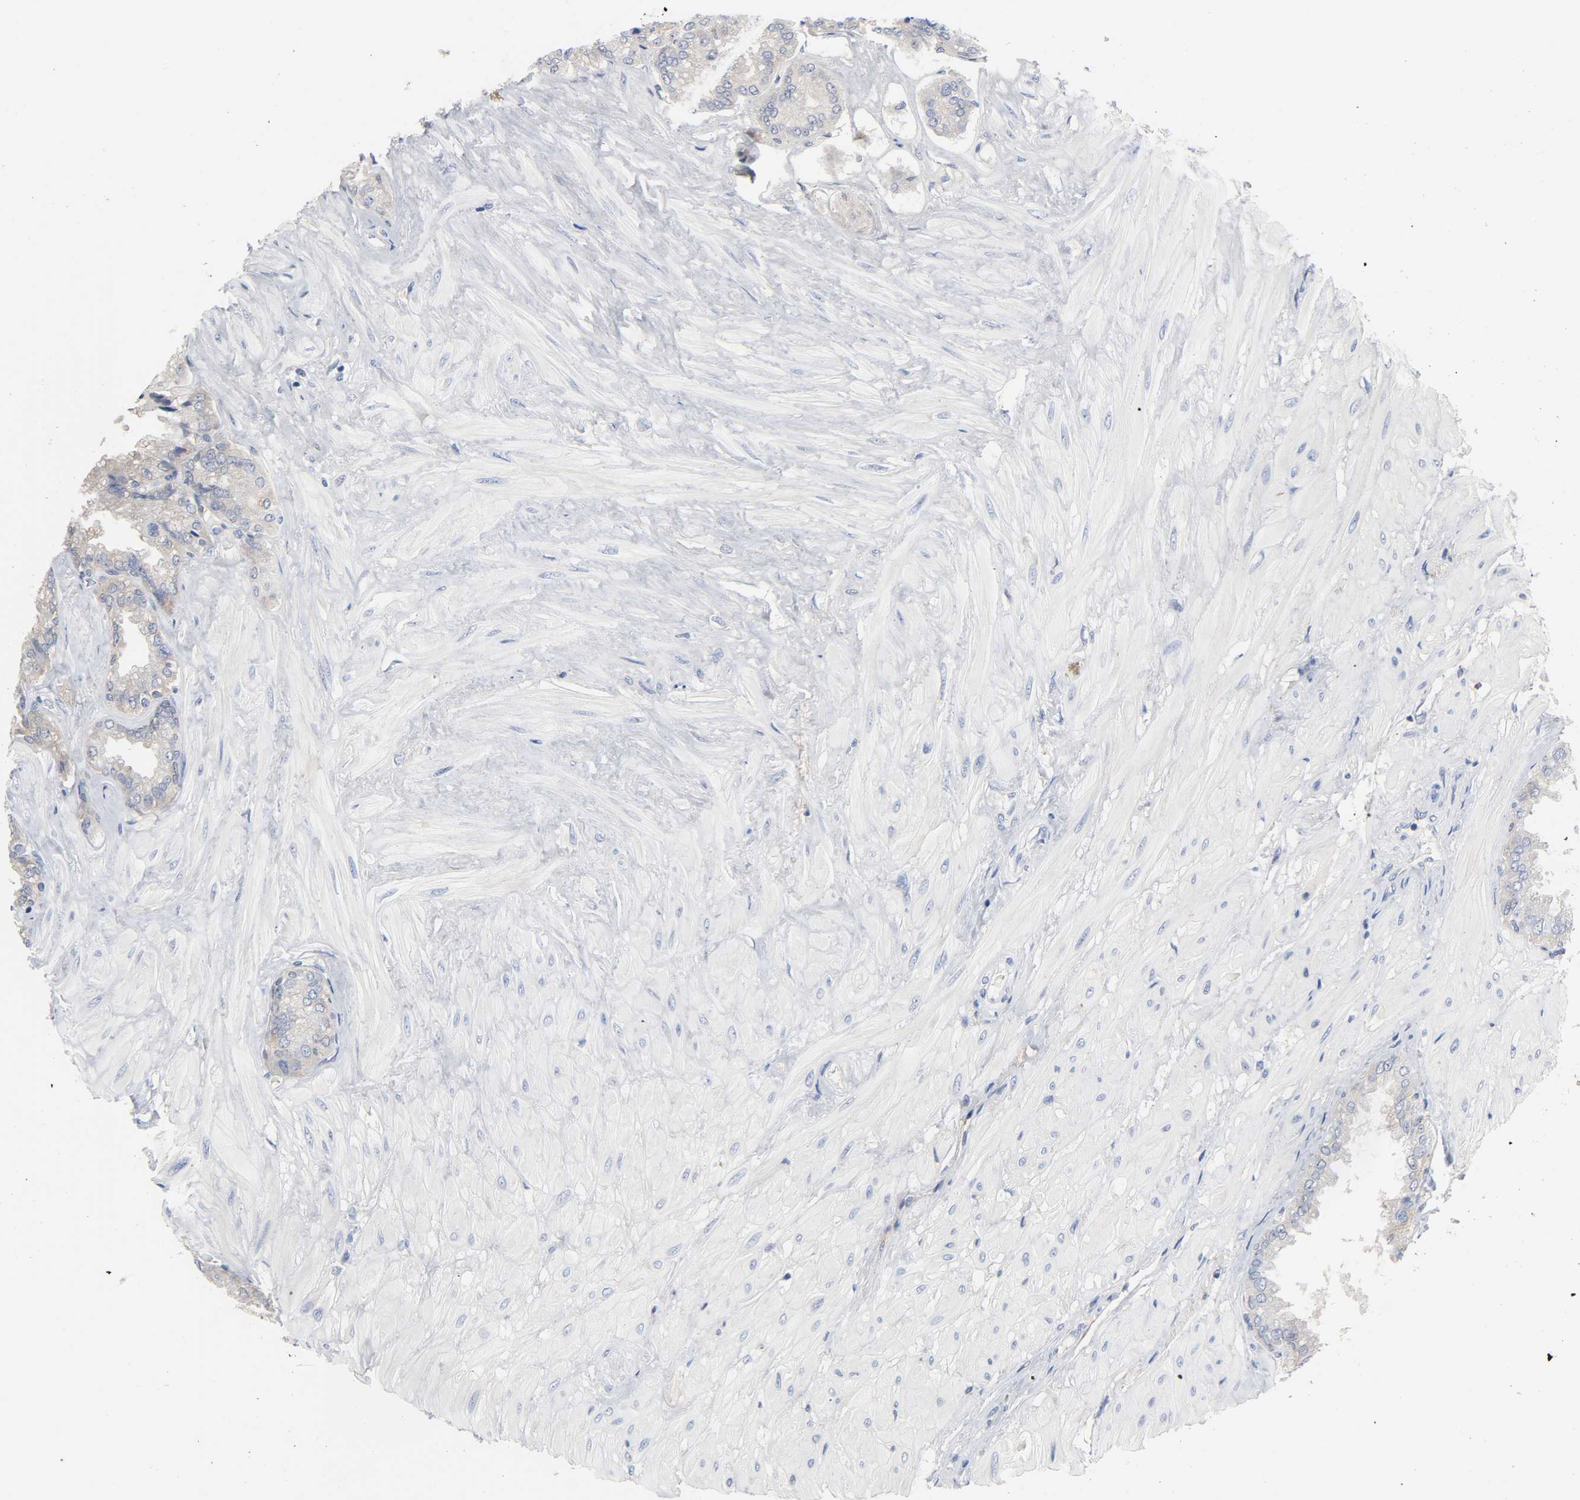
{"staining": {"intensity": "weak", "quantity": "<25%", "location": "cytoplasmic/membranous"}, "tissue": "seminal vesicle", "cell_type": "Glandular cells", "image_type": "normal", "snomed": [{"axis": "morphology", "description": "Normal tissue, NOS"}, {"axis": "topography", "description": "Seminal veicle"}], "caption": "IHC of normal human seminal vesicle shows no expression in glandular cells. (Brightfield microscopy of DAB (3,3'-diaminobenzidine) IHC at high magnification).", "gene": "SRC", "patient": {"sex": "male", "age": 46}}